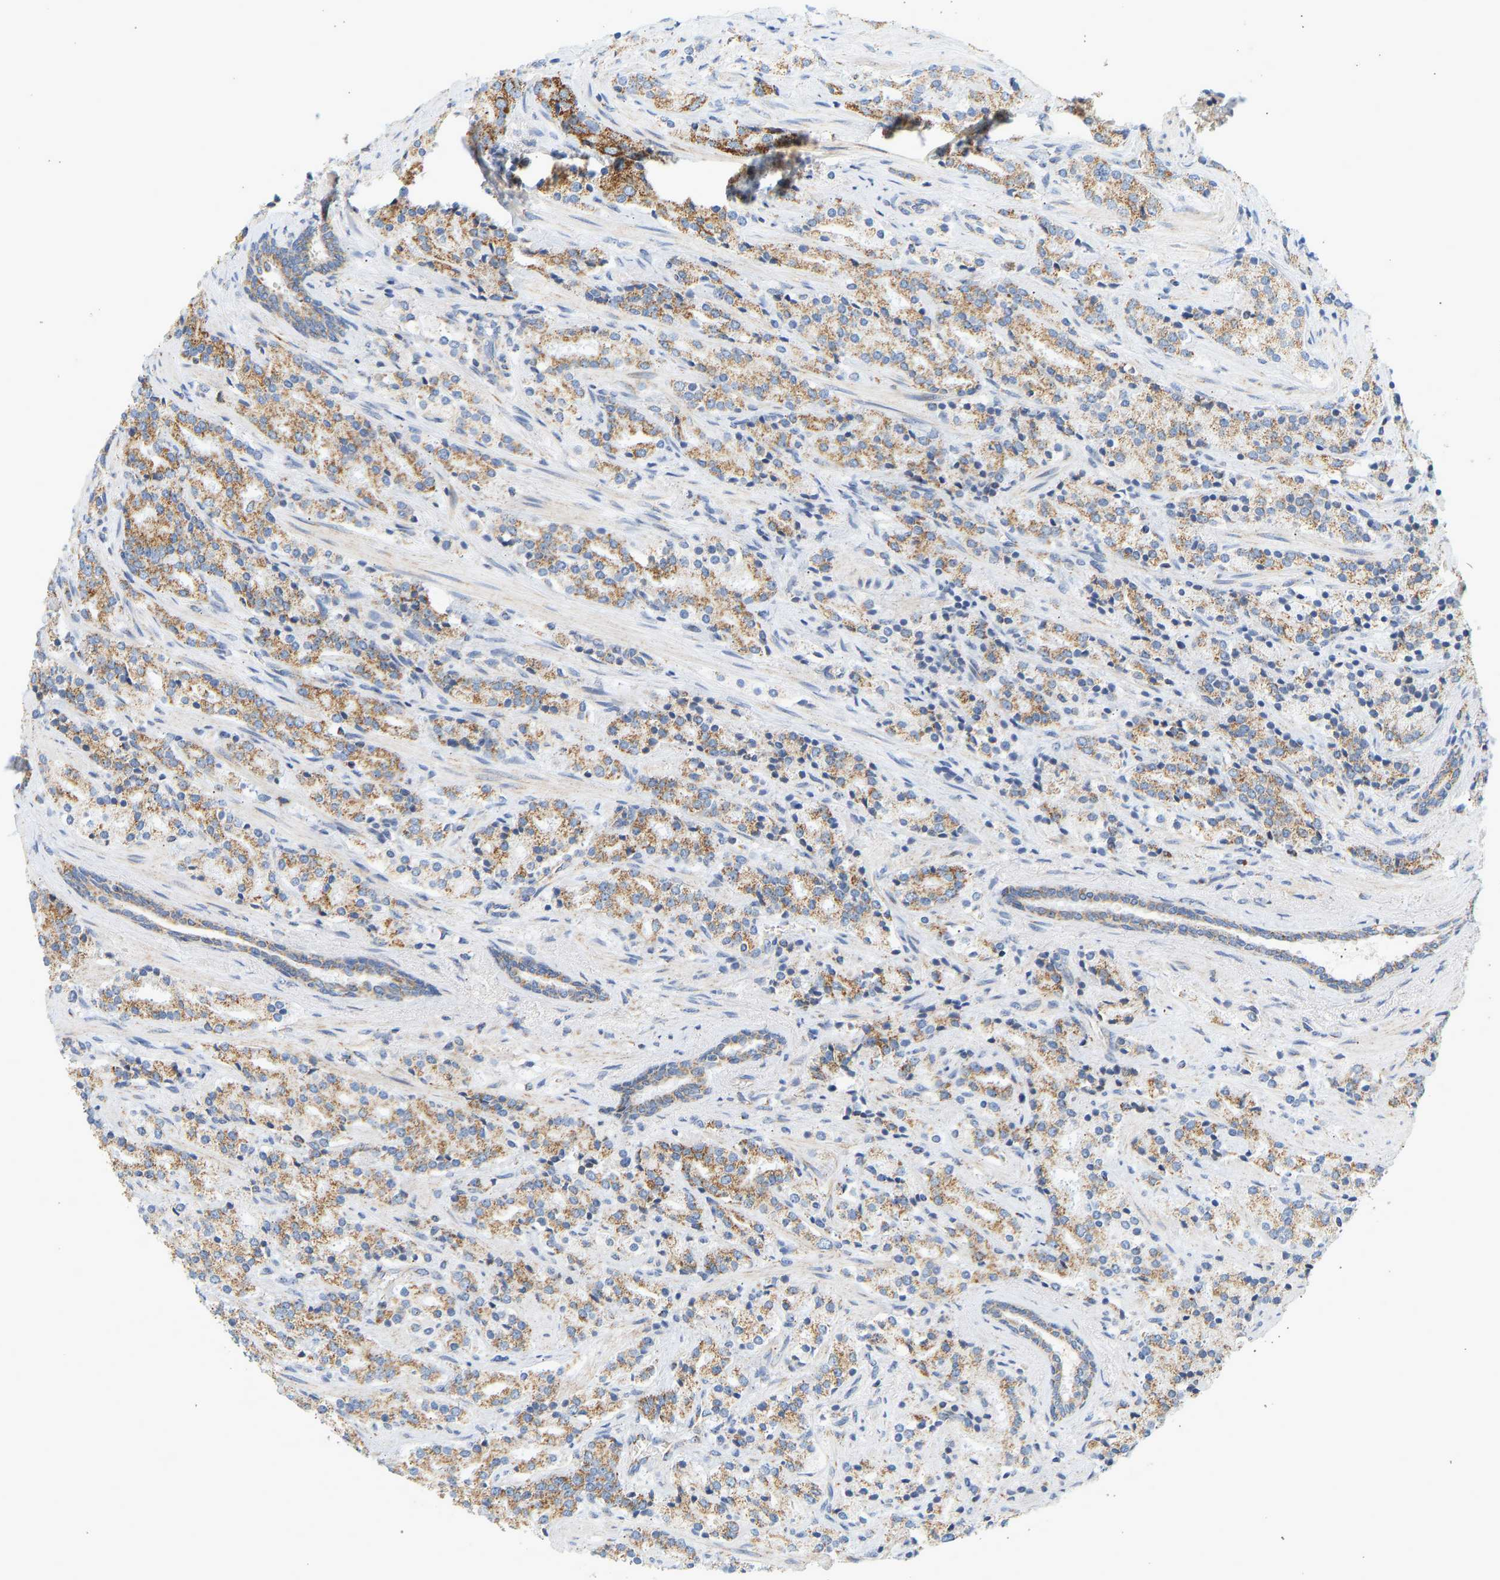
{"staining": {"intensity": "moderate", "quantity": ">75%", "location": "cytoplasmic/membranous"}, "tissue": "prostate cancer", "cell_type": "Tumor cells", "image_type": "cancer", "snomed": [{"axis": "morphology", "description": "Adenocarcinoma, High grade"}, {"axis": "topography", "description": "Prostate"}], "caption": "A brown stain highlights moderate cytoplasmic/membranous positivity of a protein in prostate cancer (high-grade adenocarcinoma) tumor cells. The protein is stained brown, and the nuclei are stained in blue (DAB (3,3'-diaminobenzidine) IHC with brightfield microscopy, high magnification).", "gene": "GRPEL2", "patient": {"sex": "male", "age": 71}}